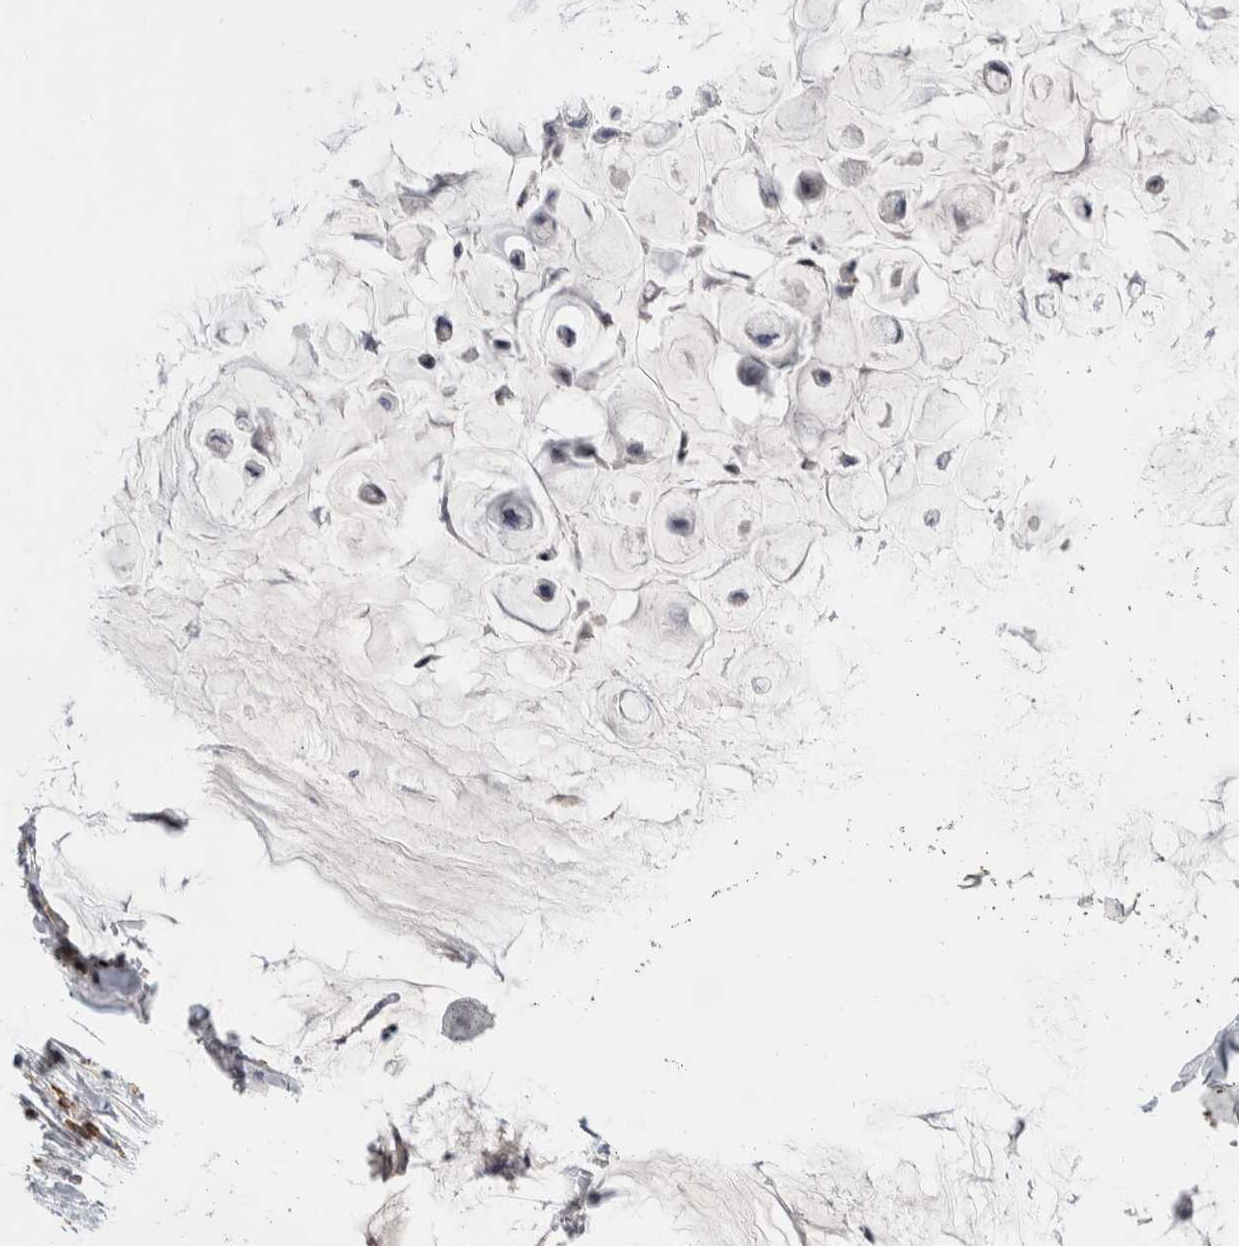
{"staining": {"intensity": "negative", "quantity": "none", "location": "none"}, "tissue": "pancreatic cancer", "cell_type": "Tumor cells", "image_type": "cancer", "snomed": [{"axis": "morphology", "description": "Adenocarcinoma, NOS"}, {"axis": "topography", "description": "Pancreas"}], "caption": "Immunohistochemistry (IHC) micrograph of neoplastic tissue: pancreatic adenocarcinoma stained with DAB (3,3'-diaminobenzidine) shows no significant protein staining in tumor cells. (Immunohistochemistry (IHC), brightfield microscopy, high magnification).", "gene": "CEP295NL", "patient": {"sex": "male", "age": 41}}